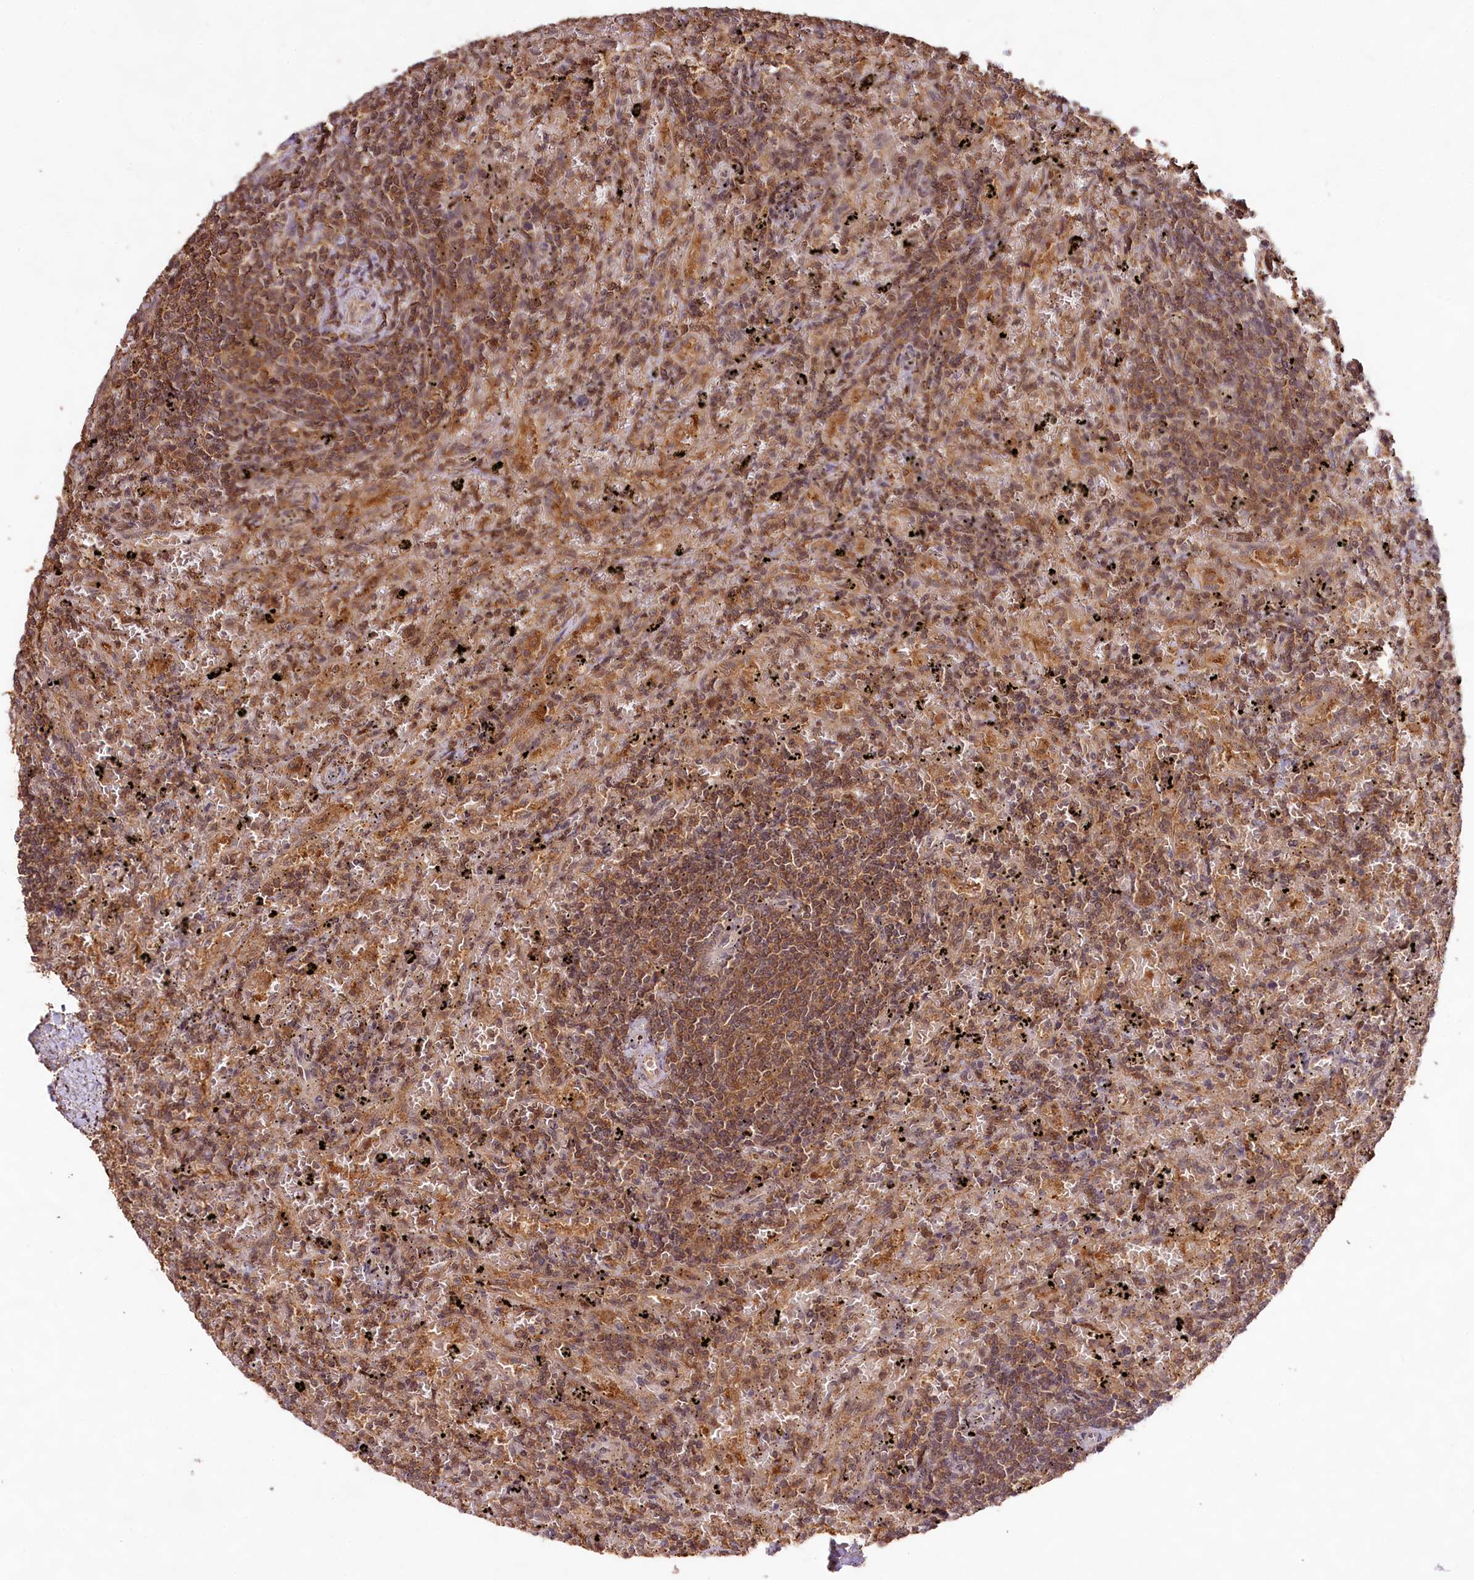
{"staining": {"intensity": "moderate", "quantity": ">75%", "location": "cytoplasmic/membranous,nuclear"}, "tissue": "lymphoma", "cell_type": "Tumor cells", "image_type": "cancer", "snomed": [{"axis": "morphology", "description": "Malignant lymphoma, non-Hodgkin's type, Low grade"}, {"axis": "topography", "description": "Spleen"}], "caption": "Protein staining of low-grade malignant lymphoma, non-Hodgkin's type tissue exhibits moderate cytoplasmic/membranous and nuclear staining in approximately >75% of tumor cells.", "gene": "RRP8", "patient": {"sex": "male", "age": 76}}